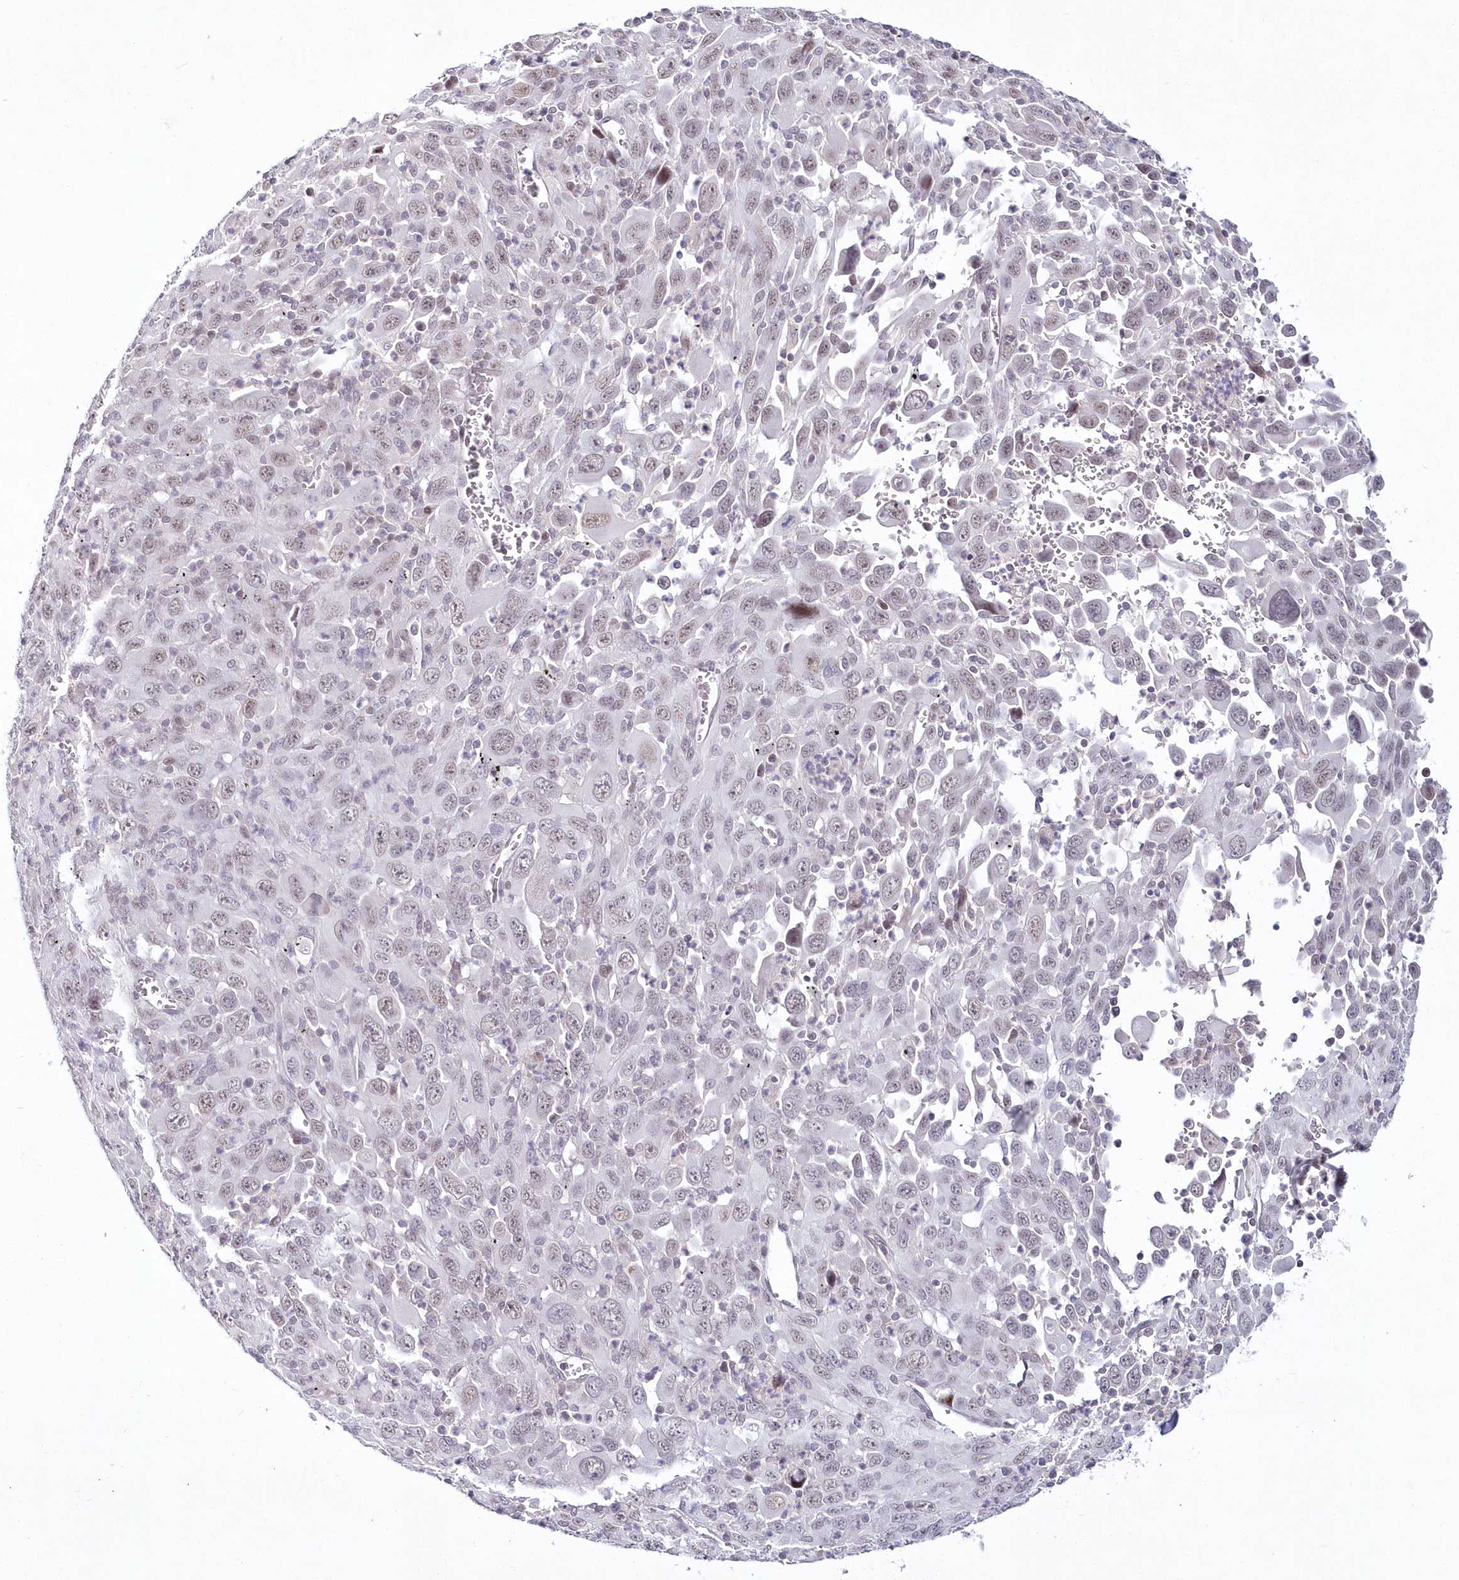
{"staining": {"intensity": "weak", "quantity": "25%-75%", "location": "nuclear"}, "tissue": "melanoma", "cell_type": "Tumor cells", "image_type": "cancer", "snomed": [{"axis": "morphology", "description": "Malignant melanoma, Metastatic site"}, {"axis": "topography", "description": "Skin"}], "caption": "Melanoma was stained to show a protein in brown. There is low levels of weak nuclear positivity in about 25%-75% of tumor cells. (brown staining indicates protein expression, while blue staining denotes nuclei).", "gene": "HYCC2", "patient": {"sex": "female", "age": 56}}